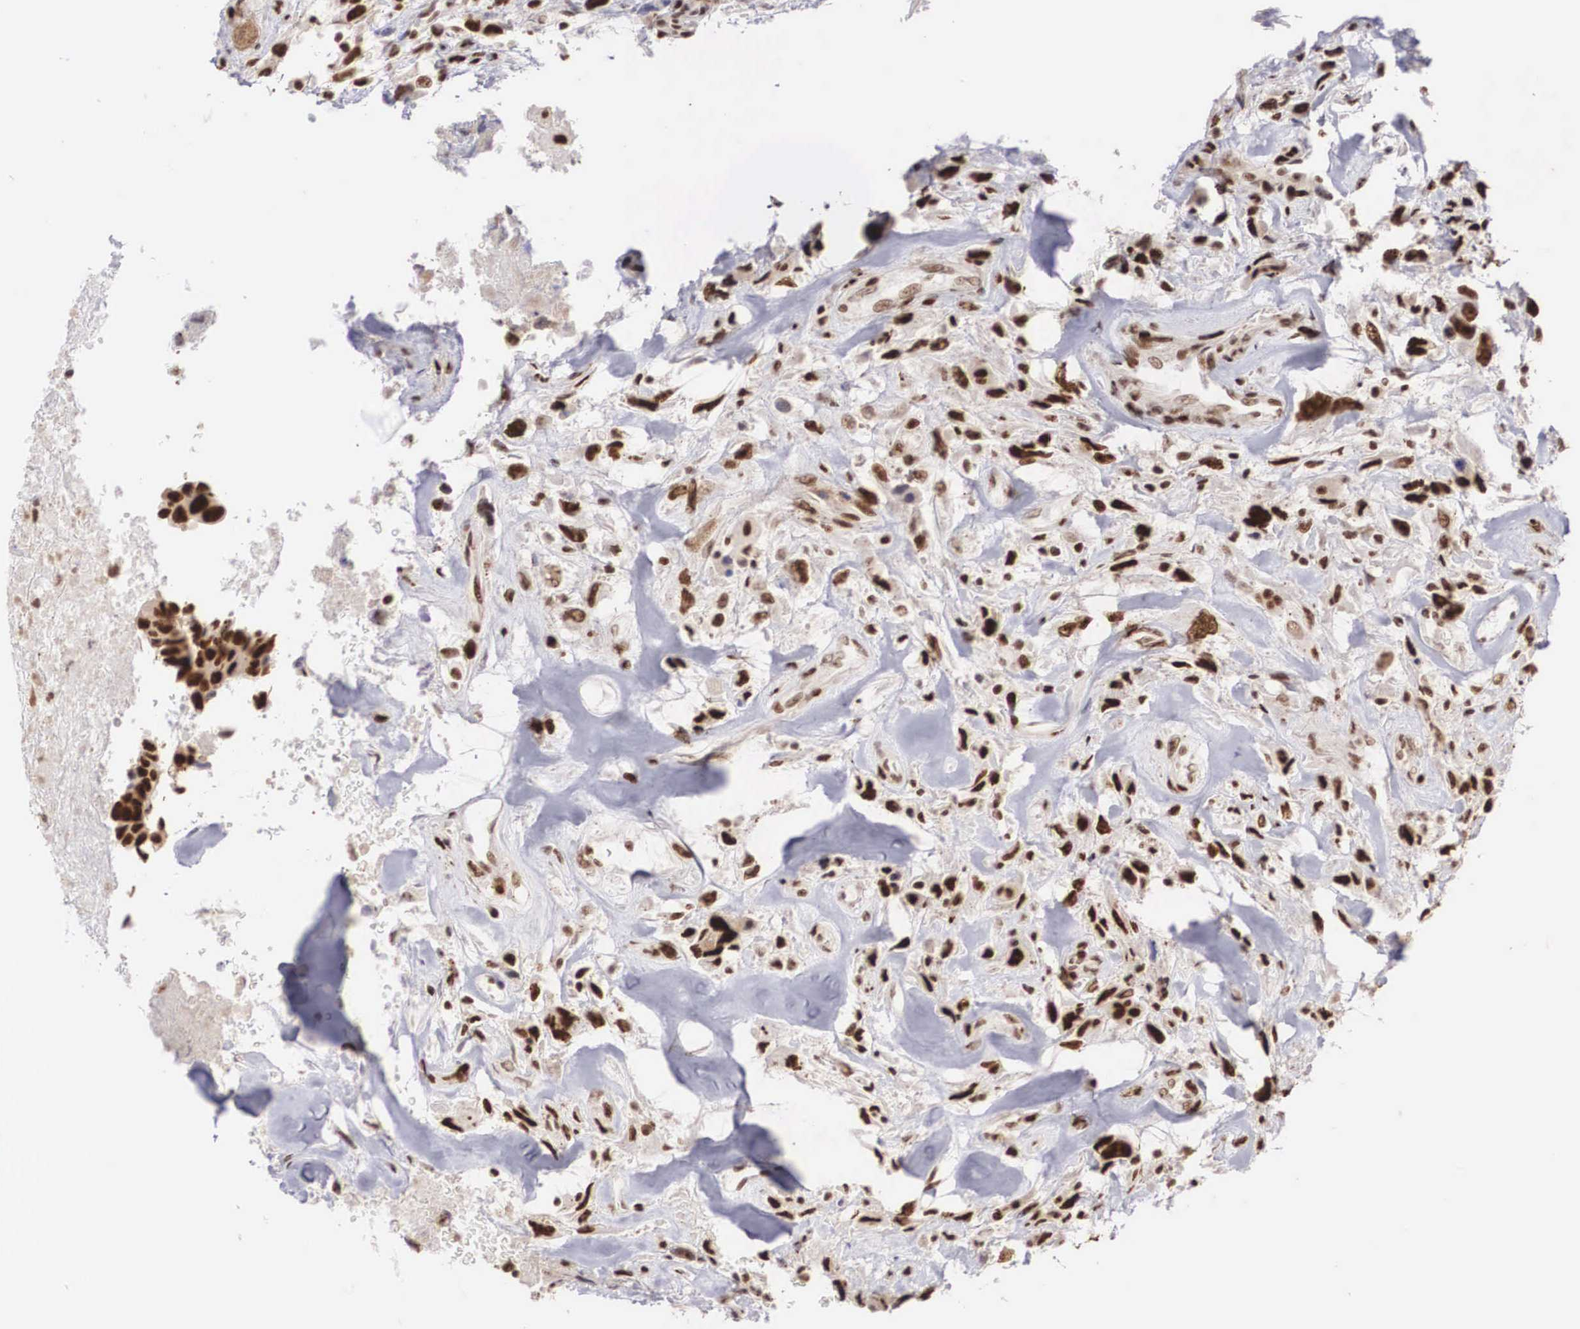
{"staining": {"intensity": "strong", "quantity": ">75%", "location": "nuclear"}, "tissue": "breast cancer", "cell_type": "Tumor cells", "image_type": "cancer", "snomed": [{"axis": "morphology", "description": "Neoplasm, malignant, NOS"}, {"axis": "topography", "description": "Breast"}], "caption": "Protein analysis of breast cancer tissue reveals strong nuclear staining in approximately >75% of tumor cells.", "gene": "HTATSF1", "patient": {"sex": "female", "age": 50}}